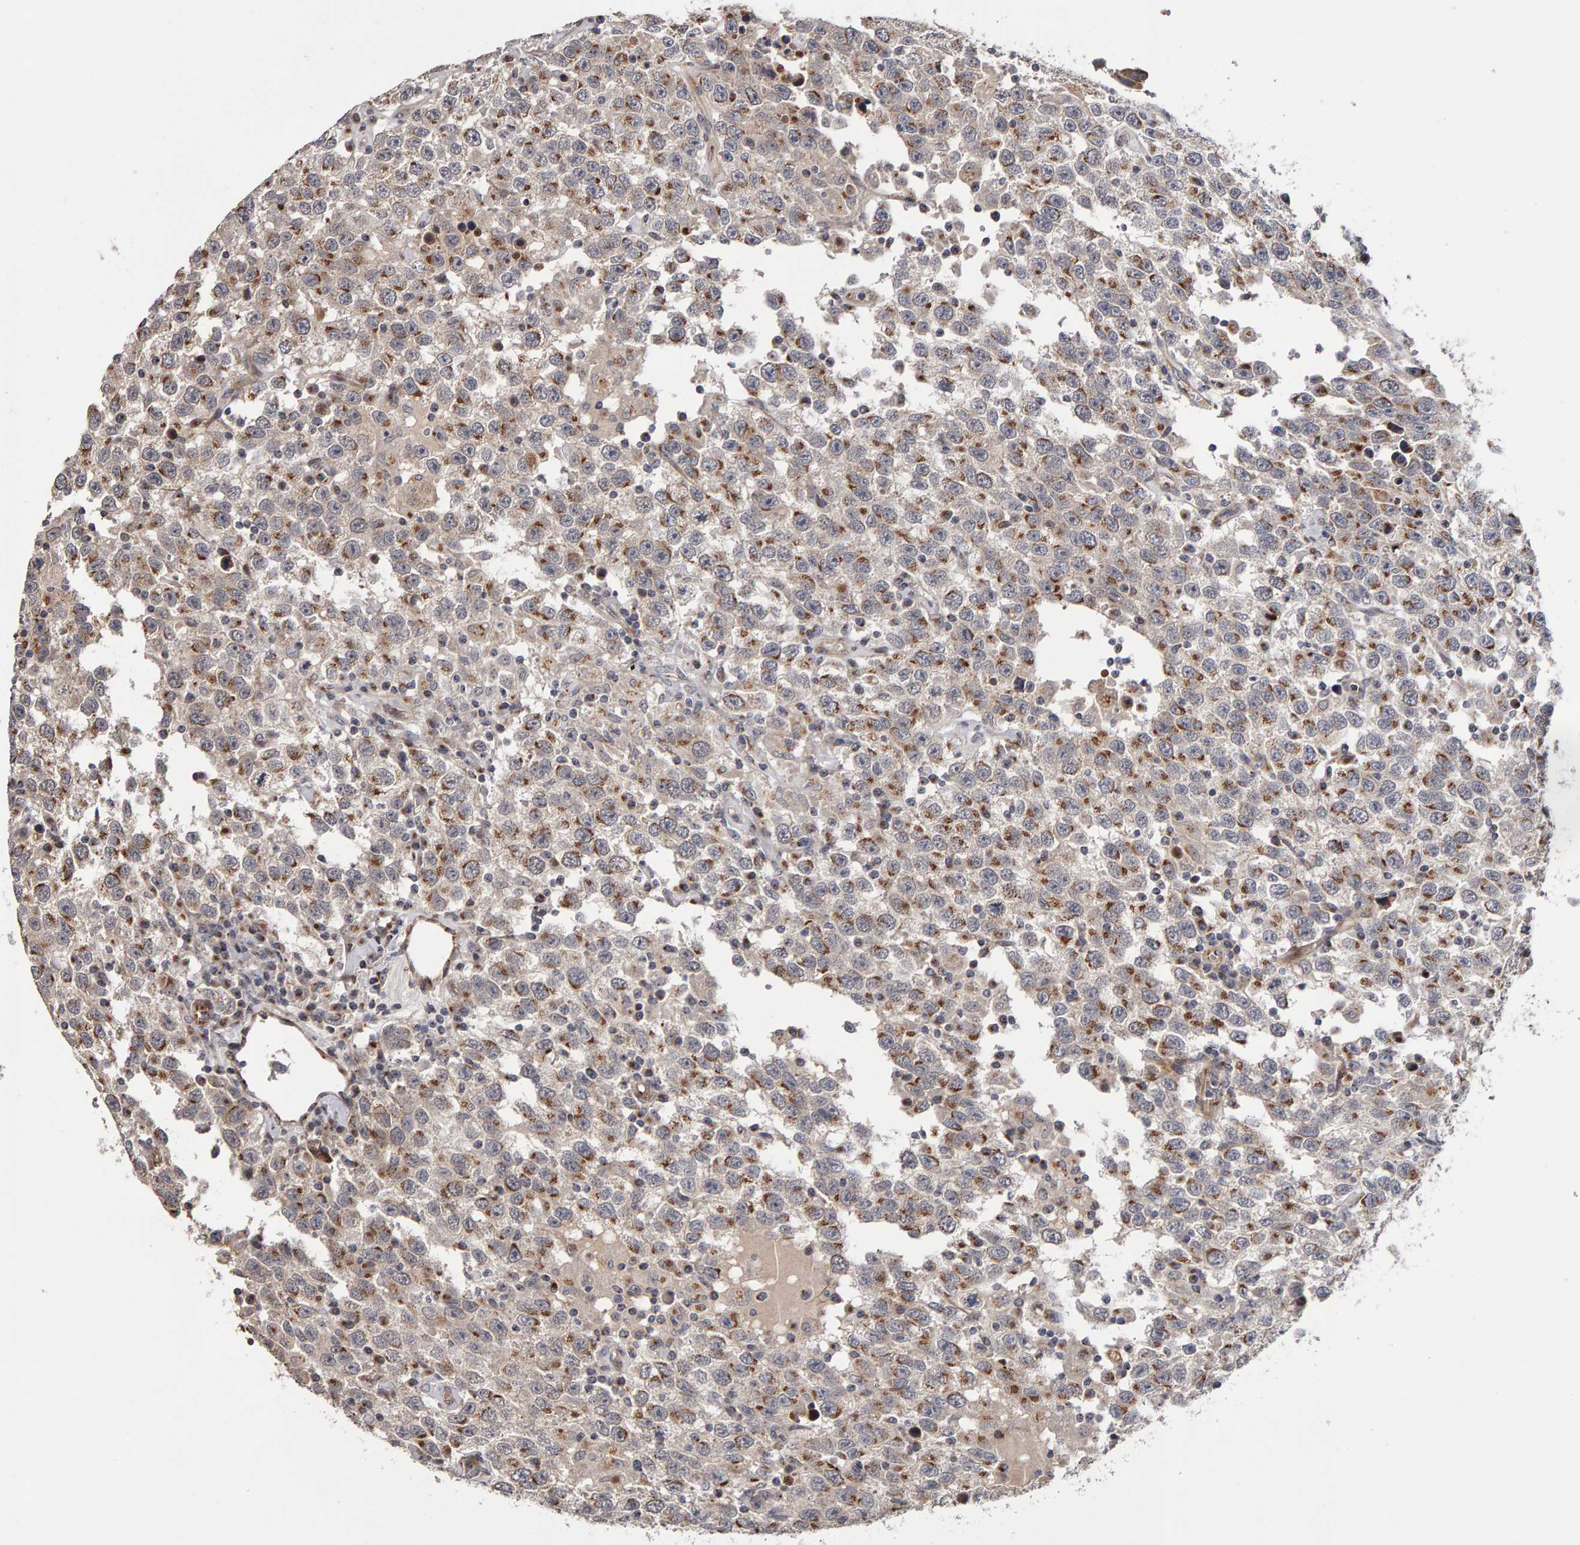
{"staining": {"intensity": "moderate", "quantity": ">75%", "location": "cytoplasmic/membranous"}, "tissue": "testis cancer", "cell_type": "Tumor cells", "image_type": "cancer", "snomed": [{"axis": "morphology", "description": "Seminoma, NOS"}, {"axis": "topography", "description": "Testis"}], "caption": "Moderate cytoplasmic/membranous protein staining is seen in about >75% of tumor cells in seminoma (testis).", "gene": "CANT1", "patient": {"sex": "male", "age": 41}}